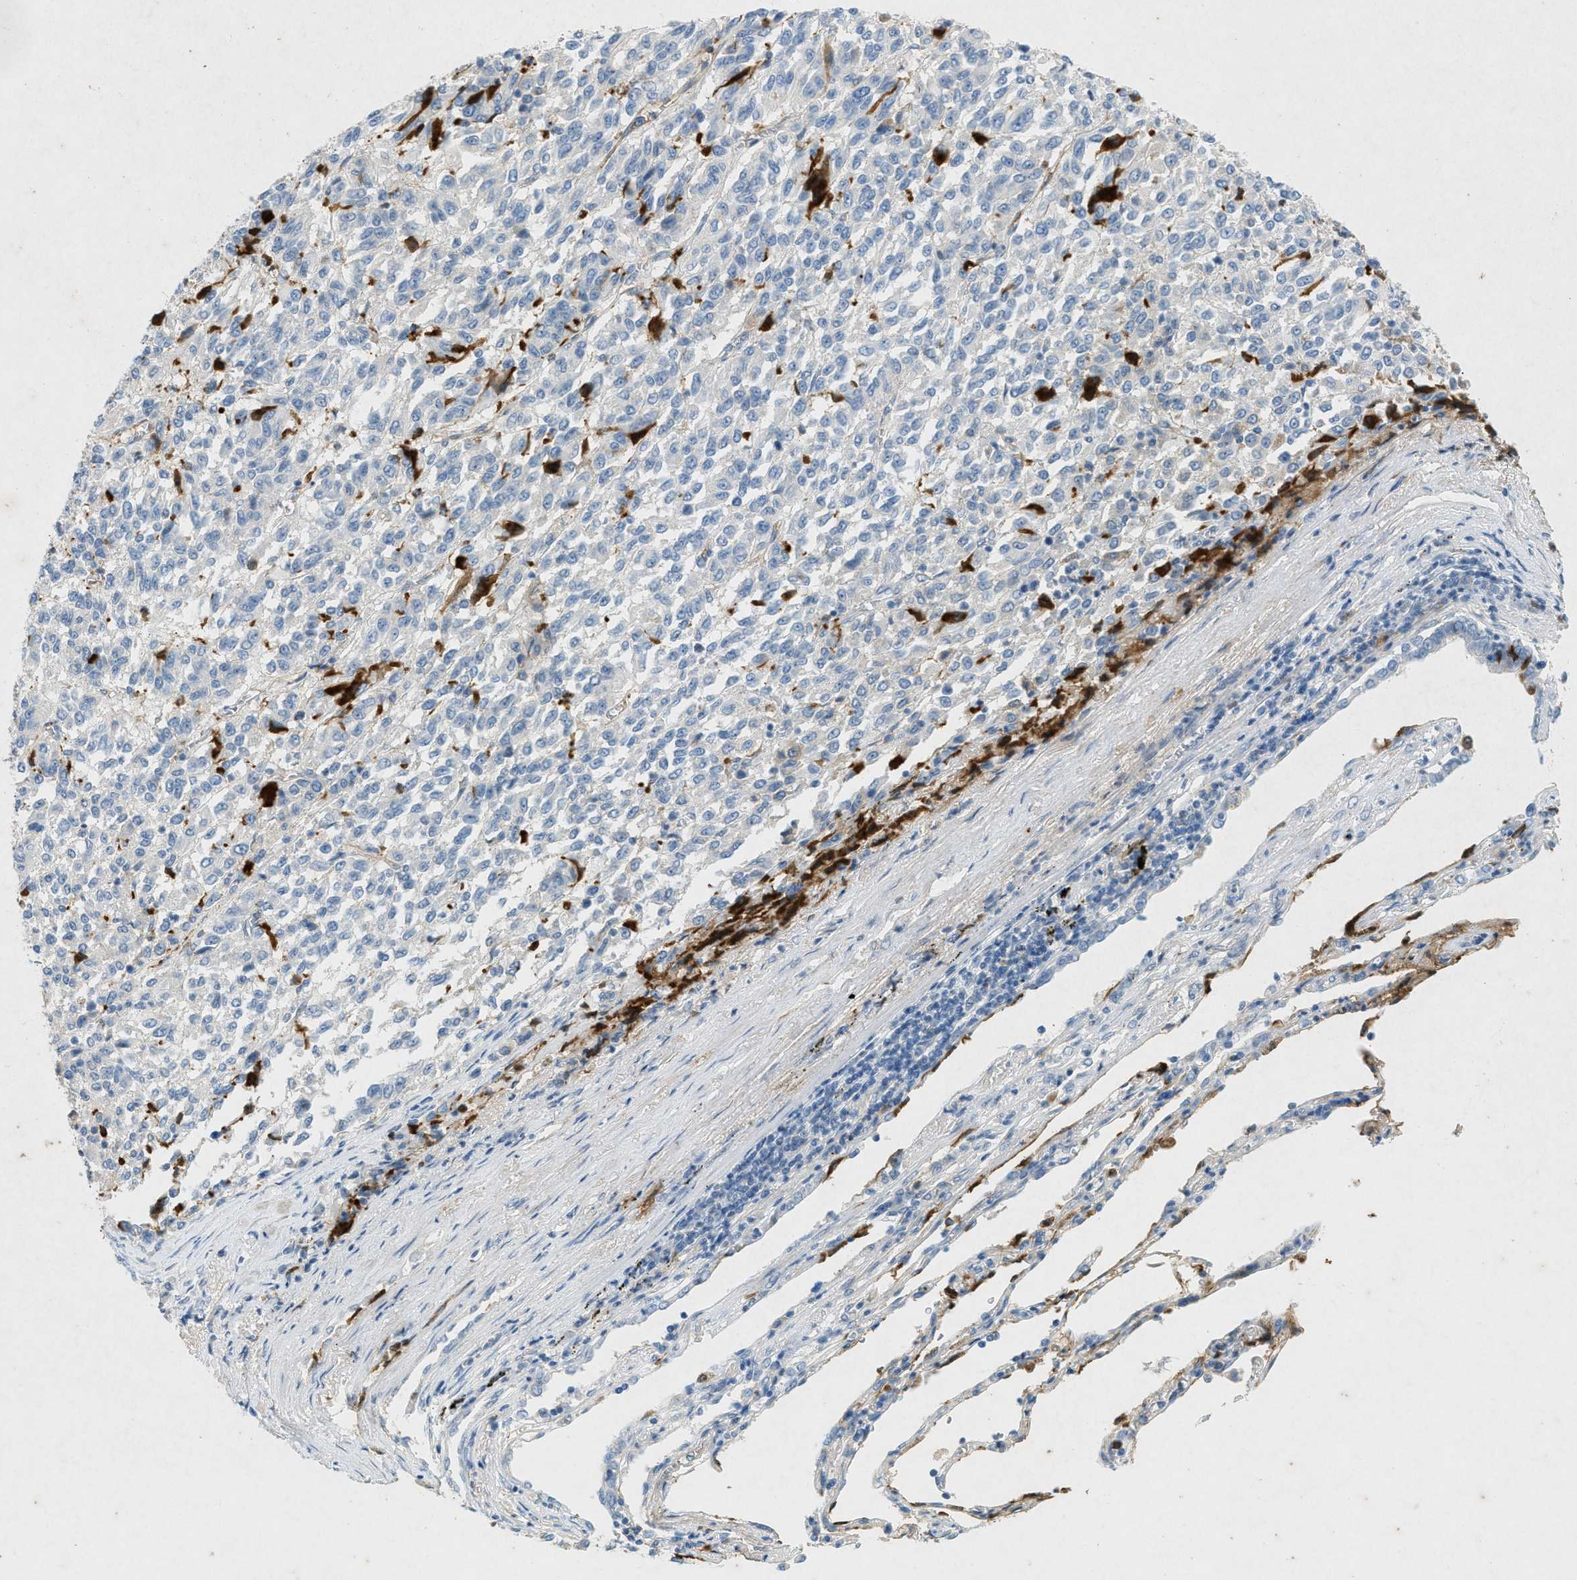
{"staining": {"intensity": "negative", "quantity": "none", "location": "none"}, "tissue": "melanoma", "cell_type": "Tumor cells", "image_type": "cancer", "snomed": [{"axis": "morphology", "description": "Malignant melanoma, Metastatic site"}, {"axis": "topography", "description": "Lung"}], "caption": "IHC image of neoplastic tissue: malignant melanoma (metastatic site) stained with DAB (3,3'-diaminobenzidine) reveals no significant protein positivity in tumor cells. (Stains: DAB (3,3'-diaminobenzidine) IHC with hematoxylin counter stain, Microscopy: brightfield microscopy at high magnification).", "gene": "F2", "patient": {"sex": "male", "age": 64}}